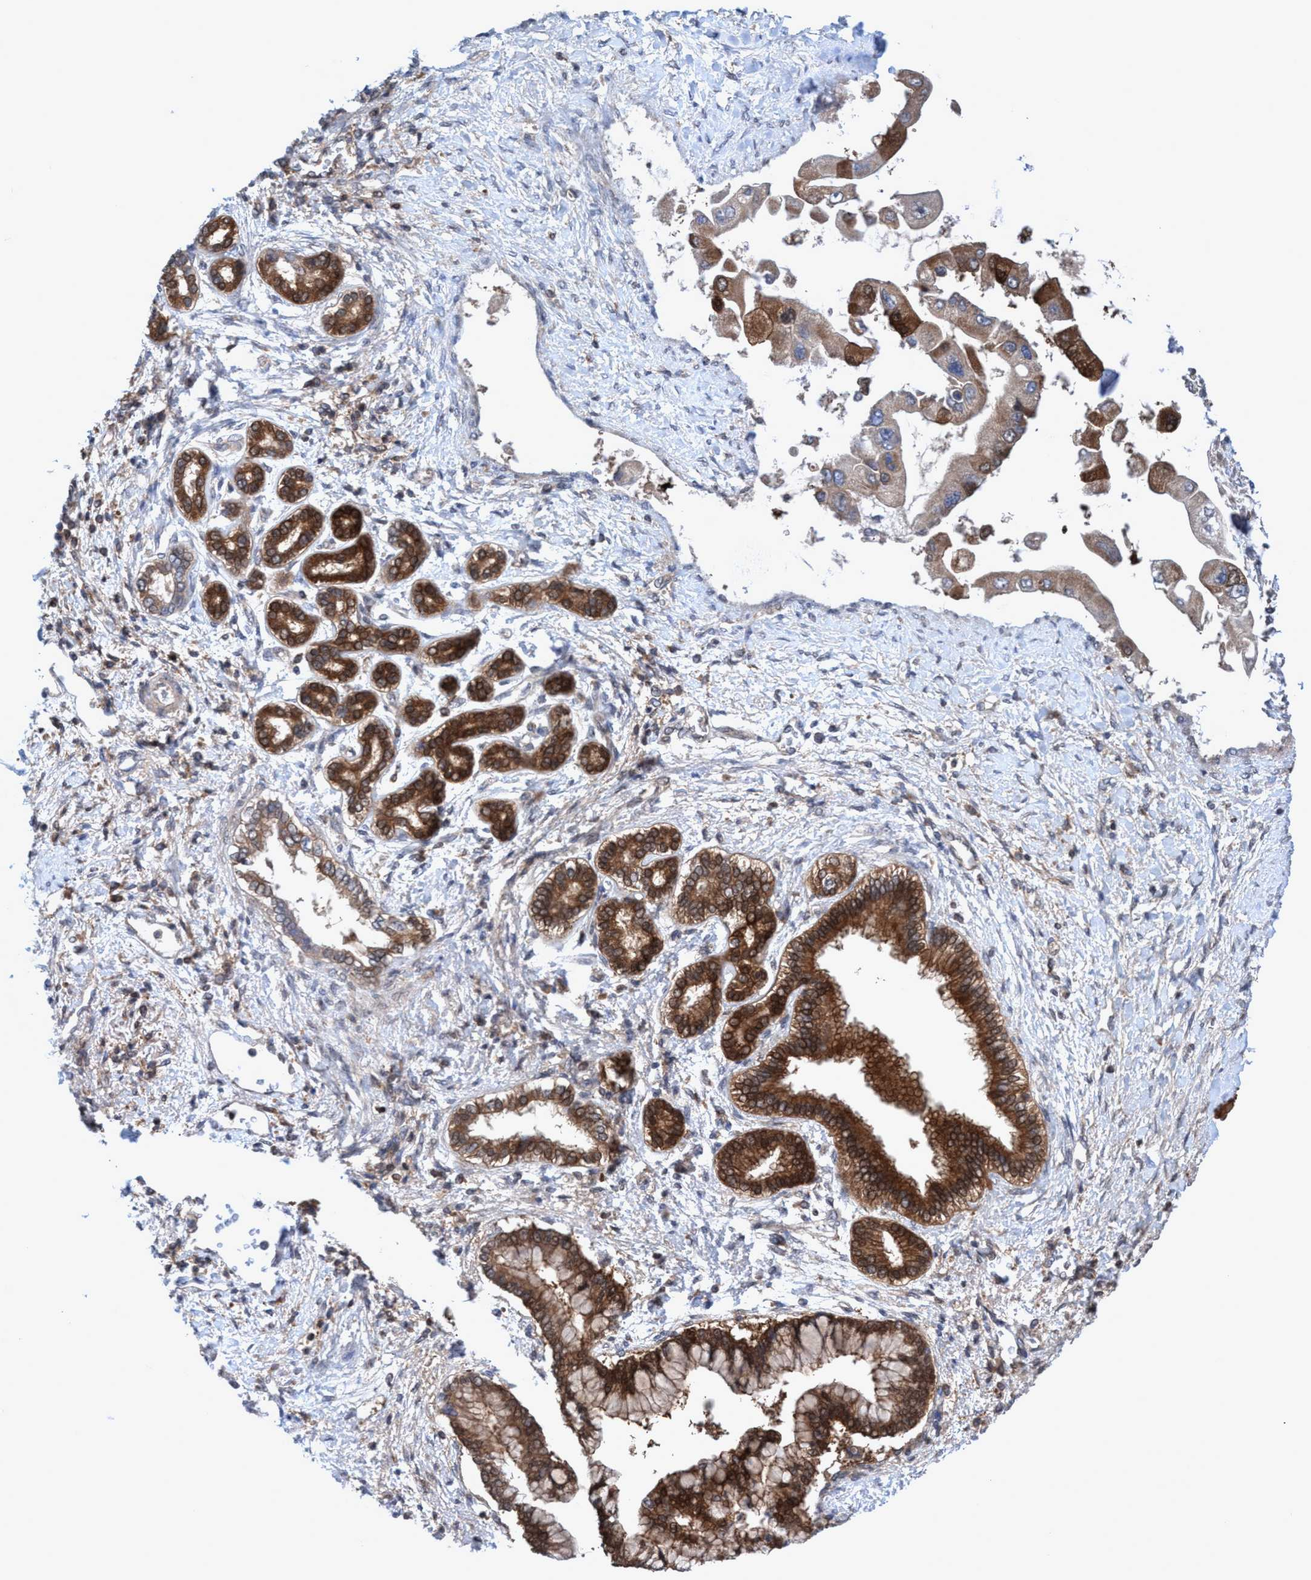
{"staining": {"intensity": "strong", "quantity": ">75%", "location": "cytoplasmic/membranous"}, "tissue": "liver cancer", "cell_type": "Tumor cells", "image_type": "cancer", "snomed": [{"axis": "morphology", "description": "Cholangiocarcinoma"}, {"axis": "topography", "description": "Liver"}], "caption": "A high amount of strong cytoplasmic/membranous expression is appreciated in approximately >75% of tumor cells in cholangiocarcinoma (liver) tissue.", "gene": "GLOD4", "patient": {"sex": "male", "age": 50}}